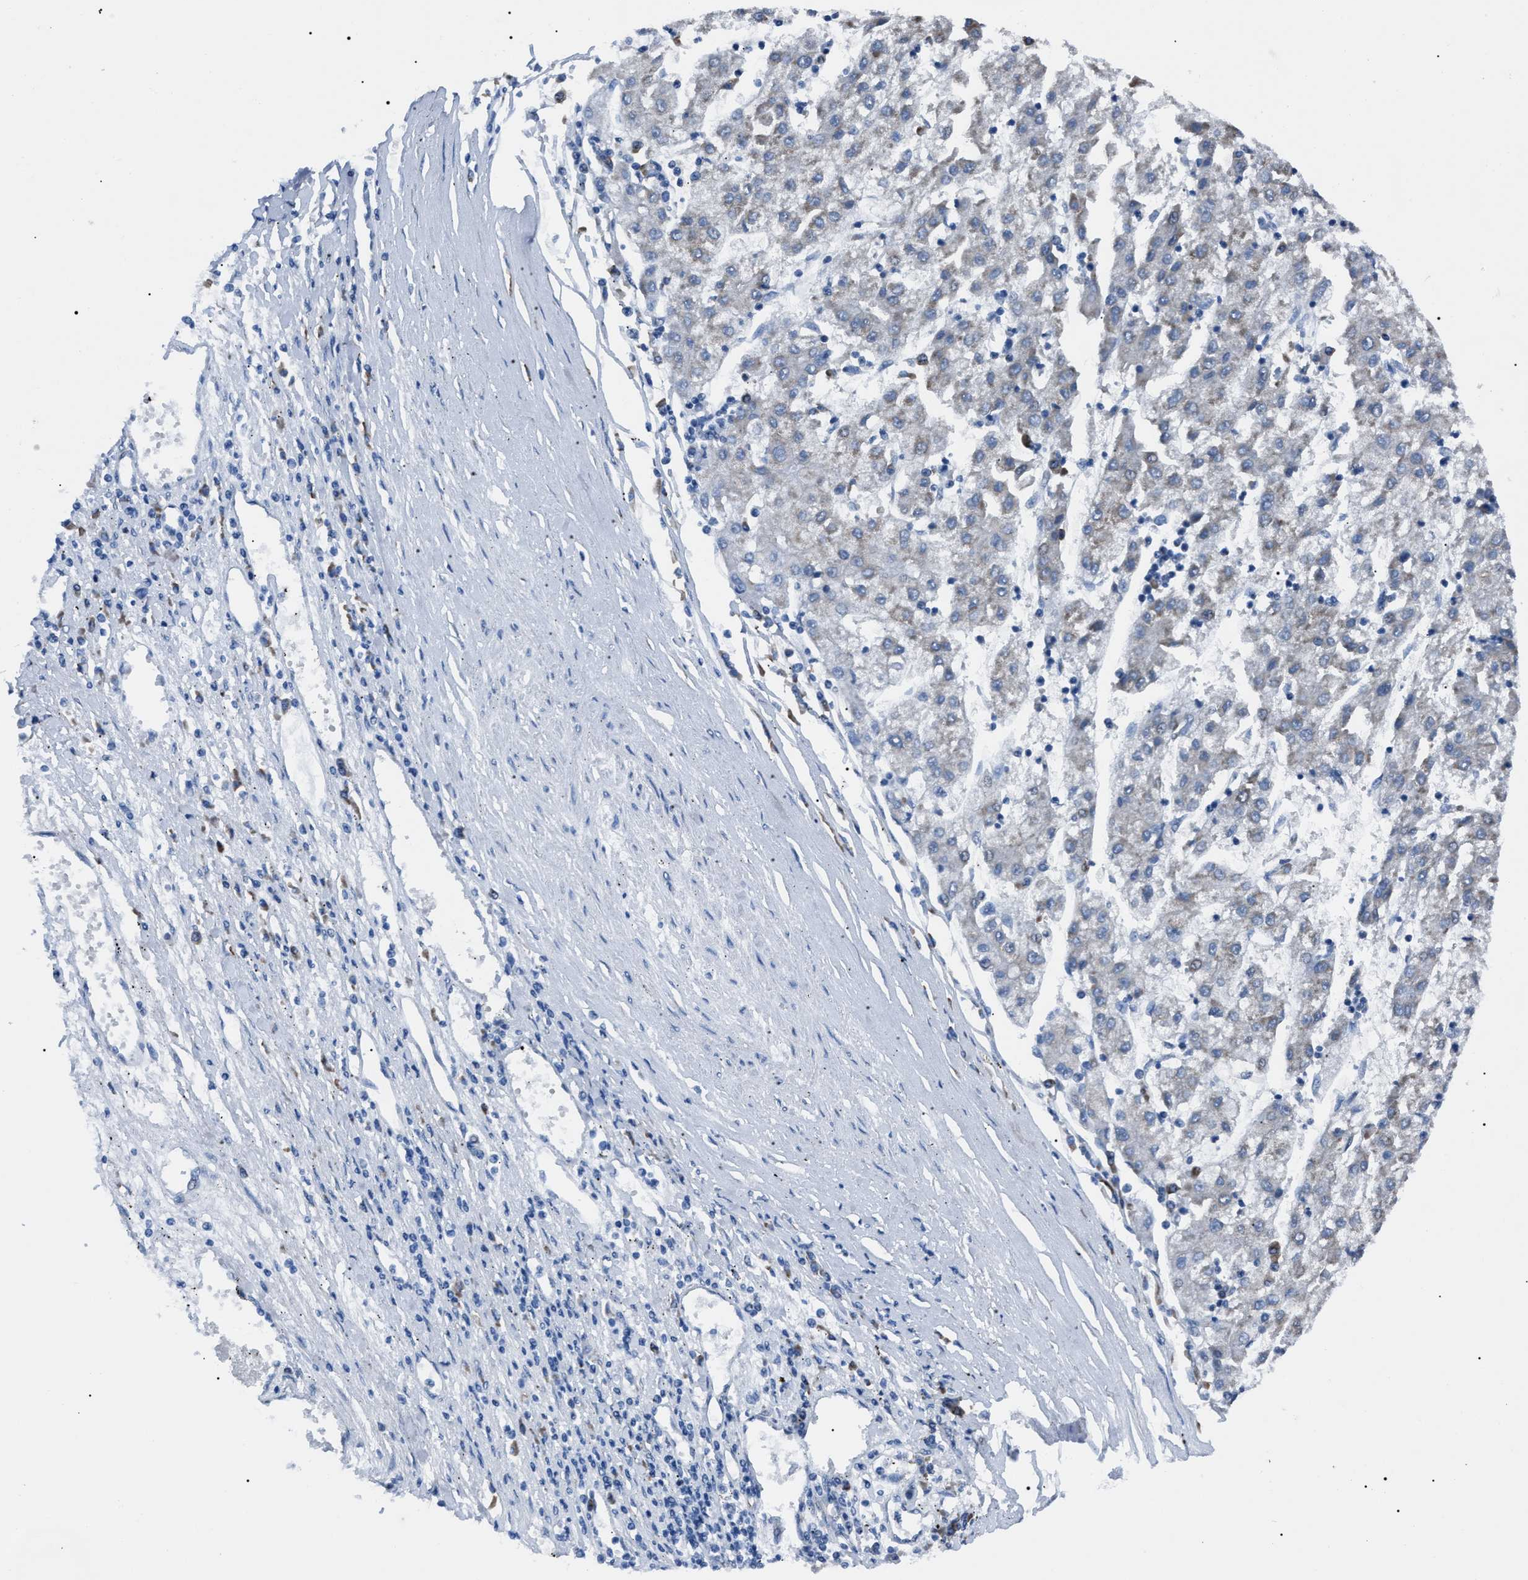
{"staining": {"intensity": "weak", "quantity": "<25%", "location": "cytoplasmic/membranous"}, "tissue": "liver cancer", "cell_type": "Tumor cells", "image_type": "cancer", "snomed": [{"axis": "morphology", "description": "Carcinoma, Hepatocellular, NOS"}, {"axis": "topography", "description": "Liver"}], "caption": "High magnification brightfield microscopy of liver cancer stained with DAB (brown) and counterstained with hematoxylin (blue): tumor cells show no significant positivity. (Immunohistochemistry (ihc), brightfield microscopy, high magnification).", "gene": "LRRC14", "patient": {"sex": "male", "age": 72}}